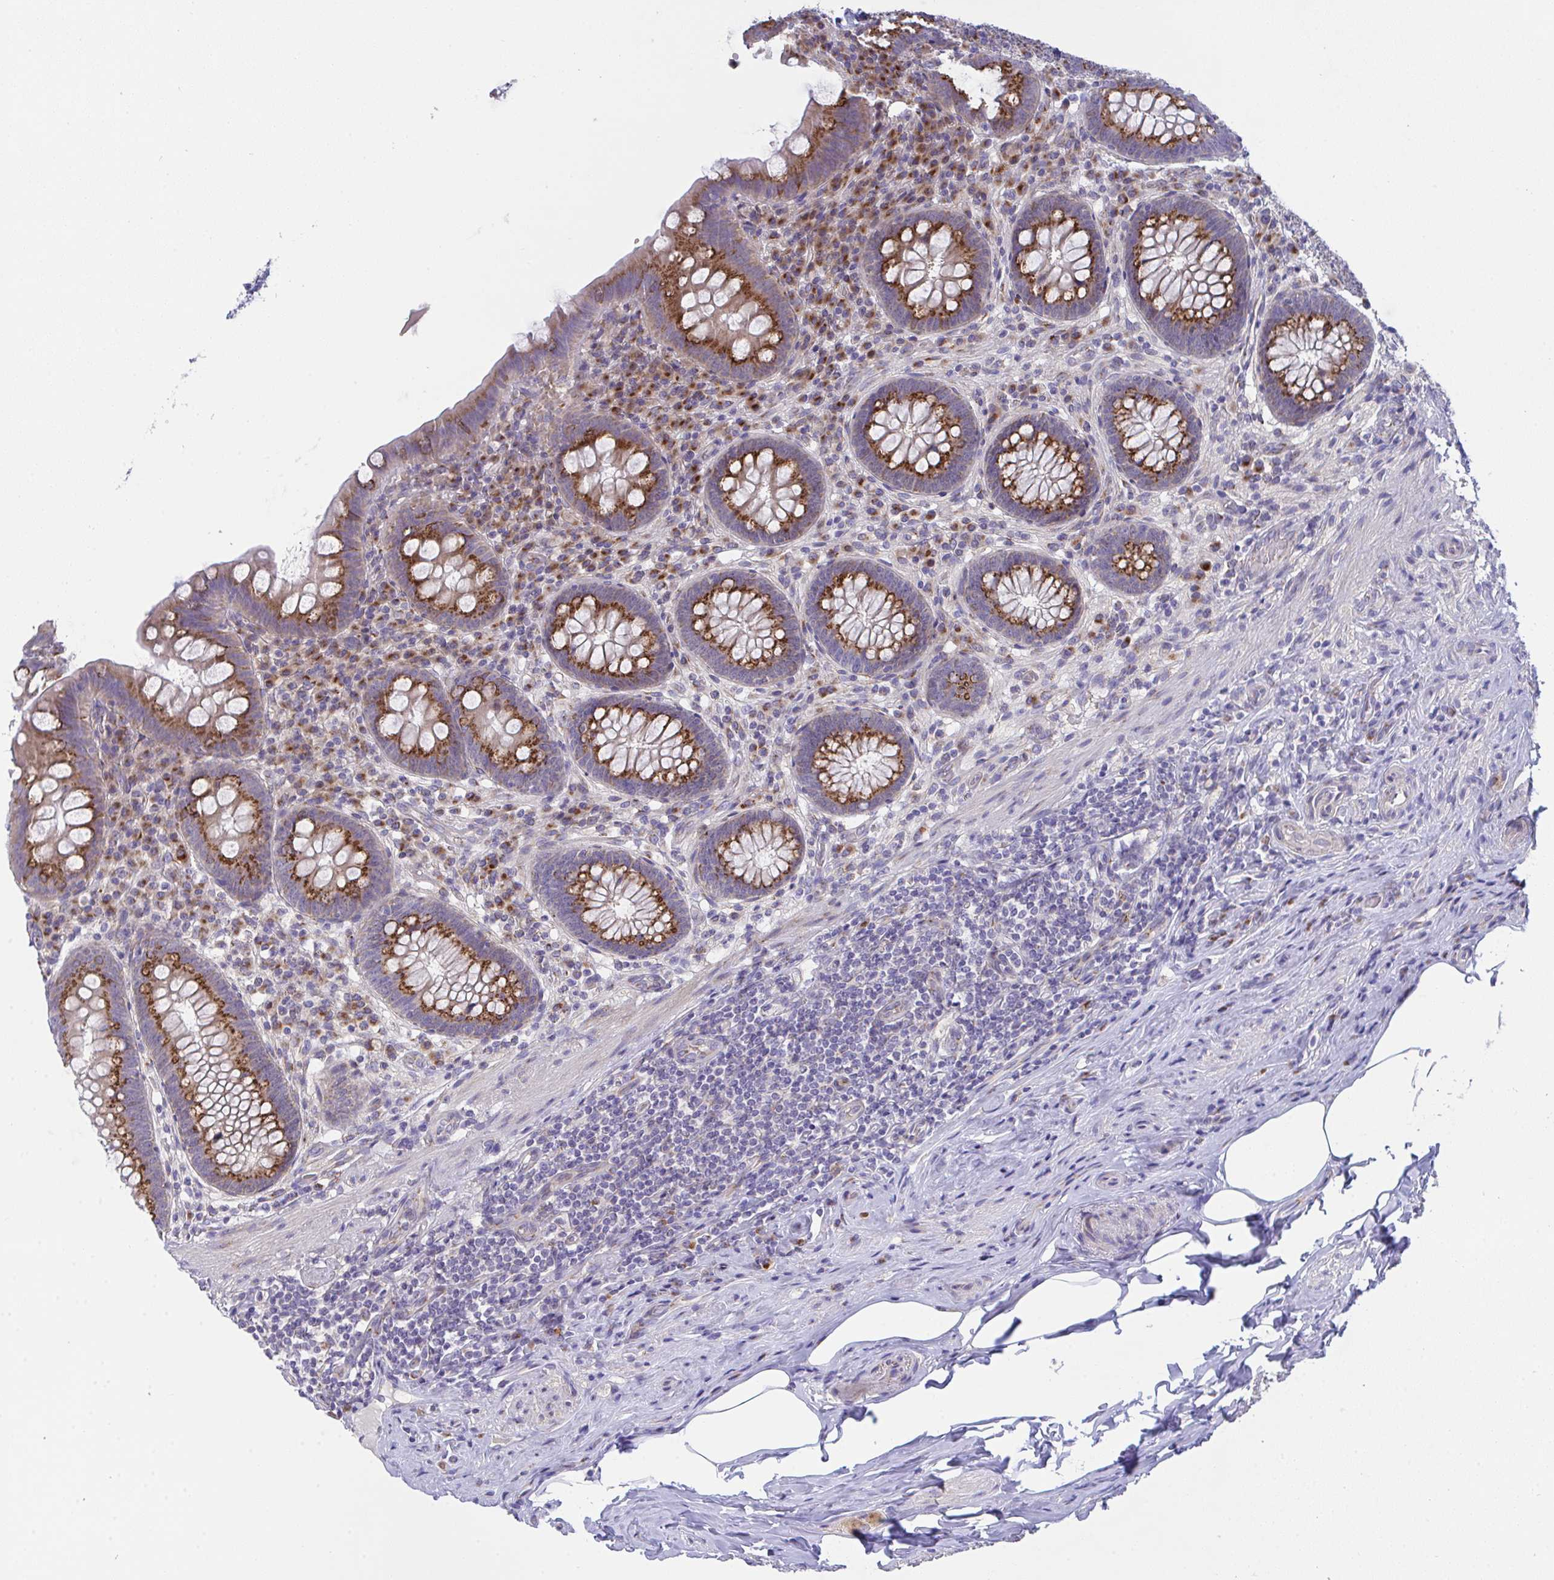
{"staining": {"intensity": "moderate", "quantity": "25%-75%", "location": "cytoplasmic/membranous"}, "tissue": "appendix", "cell_type": "Glandular cells", "image_type": "normal", "snomed": [{"axis": "morphology", "description": "Normal tissue, NOS"}, {"axis": "topography", "description": "Appendix"}], "caption": "Appendix stained with DAB IHC exhibits medium levels of moderate cytoplasmic/membranous staining in approximately 25%-75% of glandular cells. The staining was performed using DAB (3,3'-diaminobenzidine) to visualize the protein expression in brown, while the nuclei were stained in blue with hematoxylin (Magnification: 20x).", "gene": "MIA3", "patient": {"sex": "male", "age": 71}}